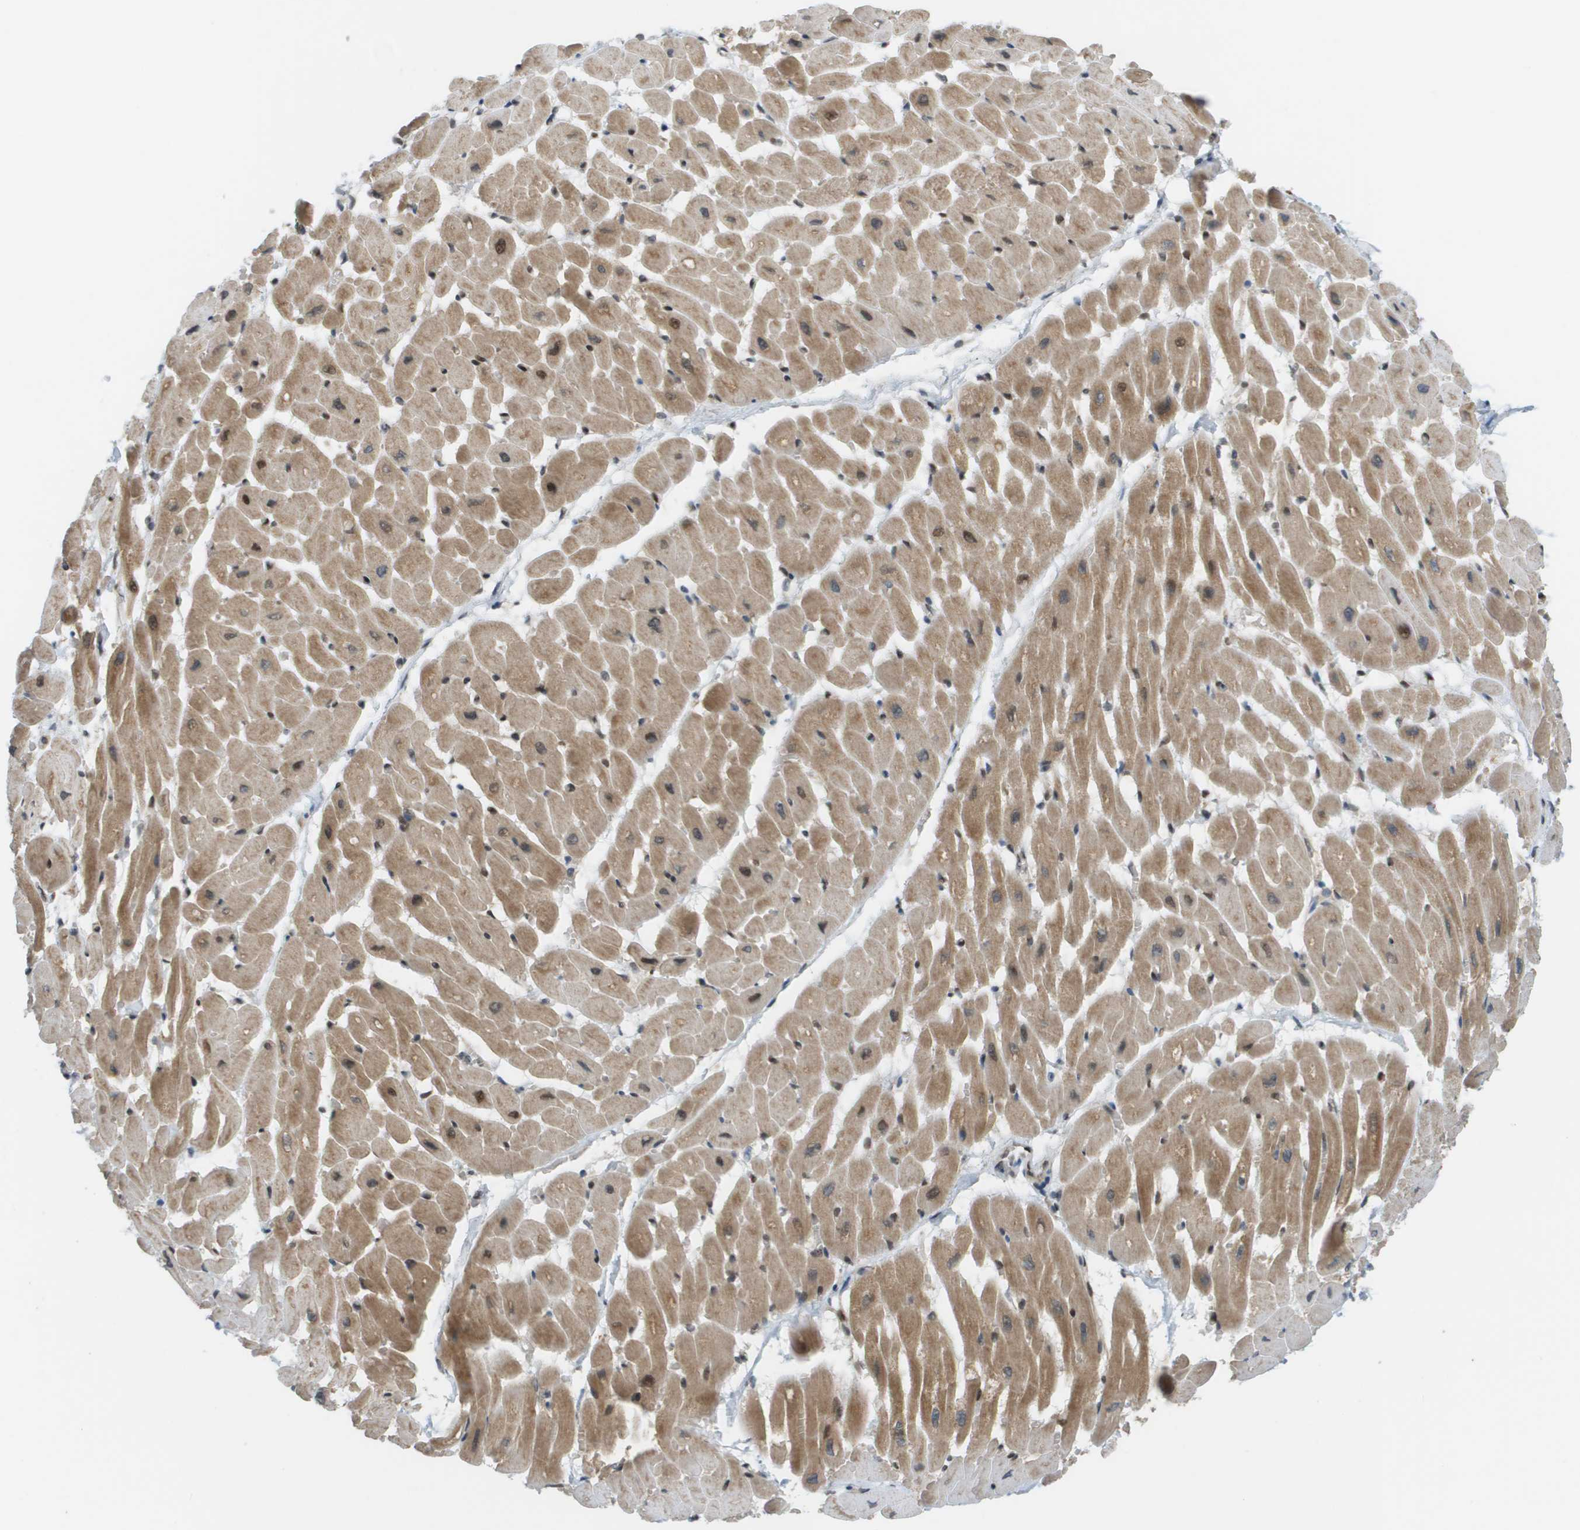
{"staining": {"intensity": "moderate", "quantity": ">75%", "location": "cytoplasmic/membranous,nuclear"}, "tissue": "heart muscle", "cell_type": "Cardiomyocytes", "image_type": "normal", "snomed": [{"axis": "morphology", "description": "Normal tissue, NOS"}, {"axis": "topography", "description": "Heart"}], "caption": "Immunohistochemical staining of unremarkable heart muscle displays moderate cytoplasmic/membranous,nuclear protein positivity in approximately >75% of cardiomyocytes.", "gene": "CACNB4", "patient": {"sex": "male", "age": 45}}